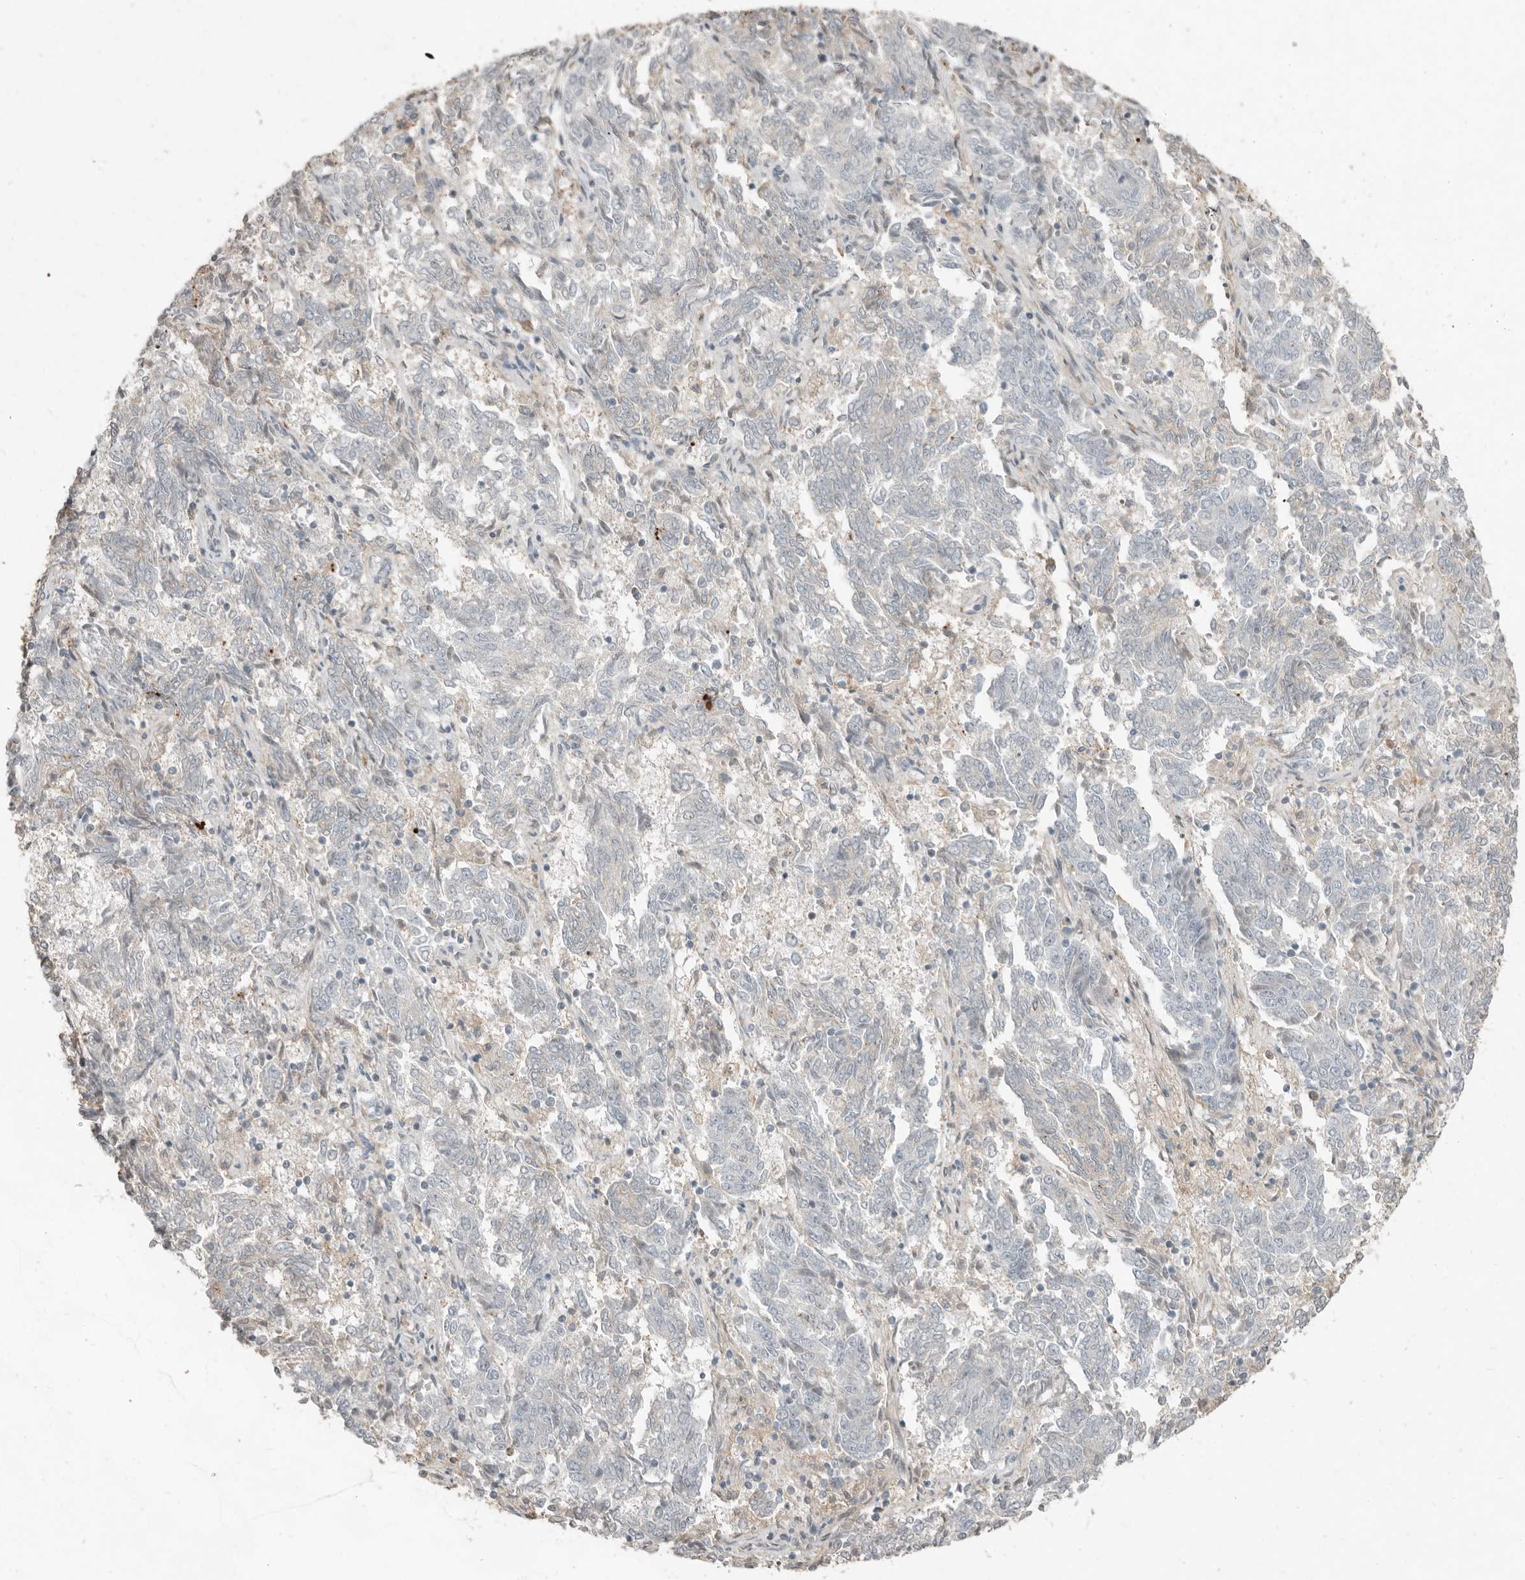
{"staining": {"intensity": "negative", "quantity": "none", "location": "none"}, "tissue": "endometrial cancer", "cell_type": "Tumor cells", "image_type": "cancer", "snomed": [{"axis": "morphology", "description": "Adenocarcinoma, NOS"}, {"axis": "topography", "description": "Endometrium"}], "caption": "Immunohistochemistry histopathology image of human adenocarcinoma (endometrial) stained for a protein (brown), which exhibits no staining in tumor cells.", "gene": "KLHL38", "patient": {"sex": "female", "age": 80}}